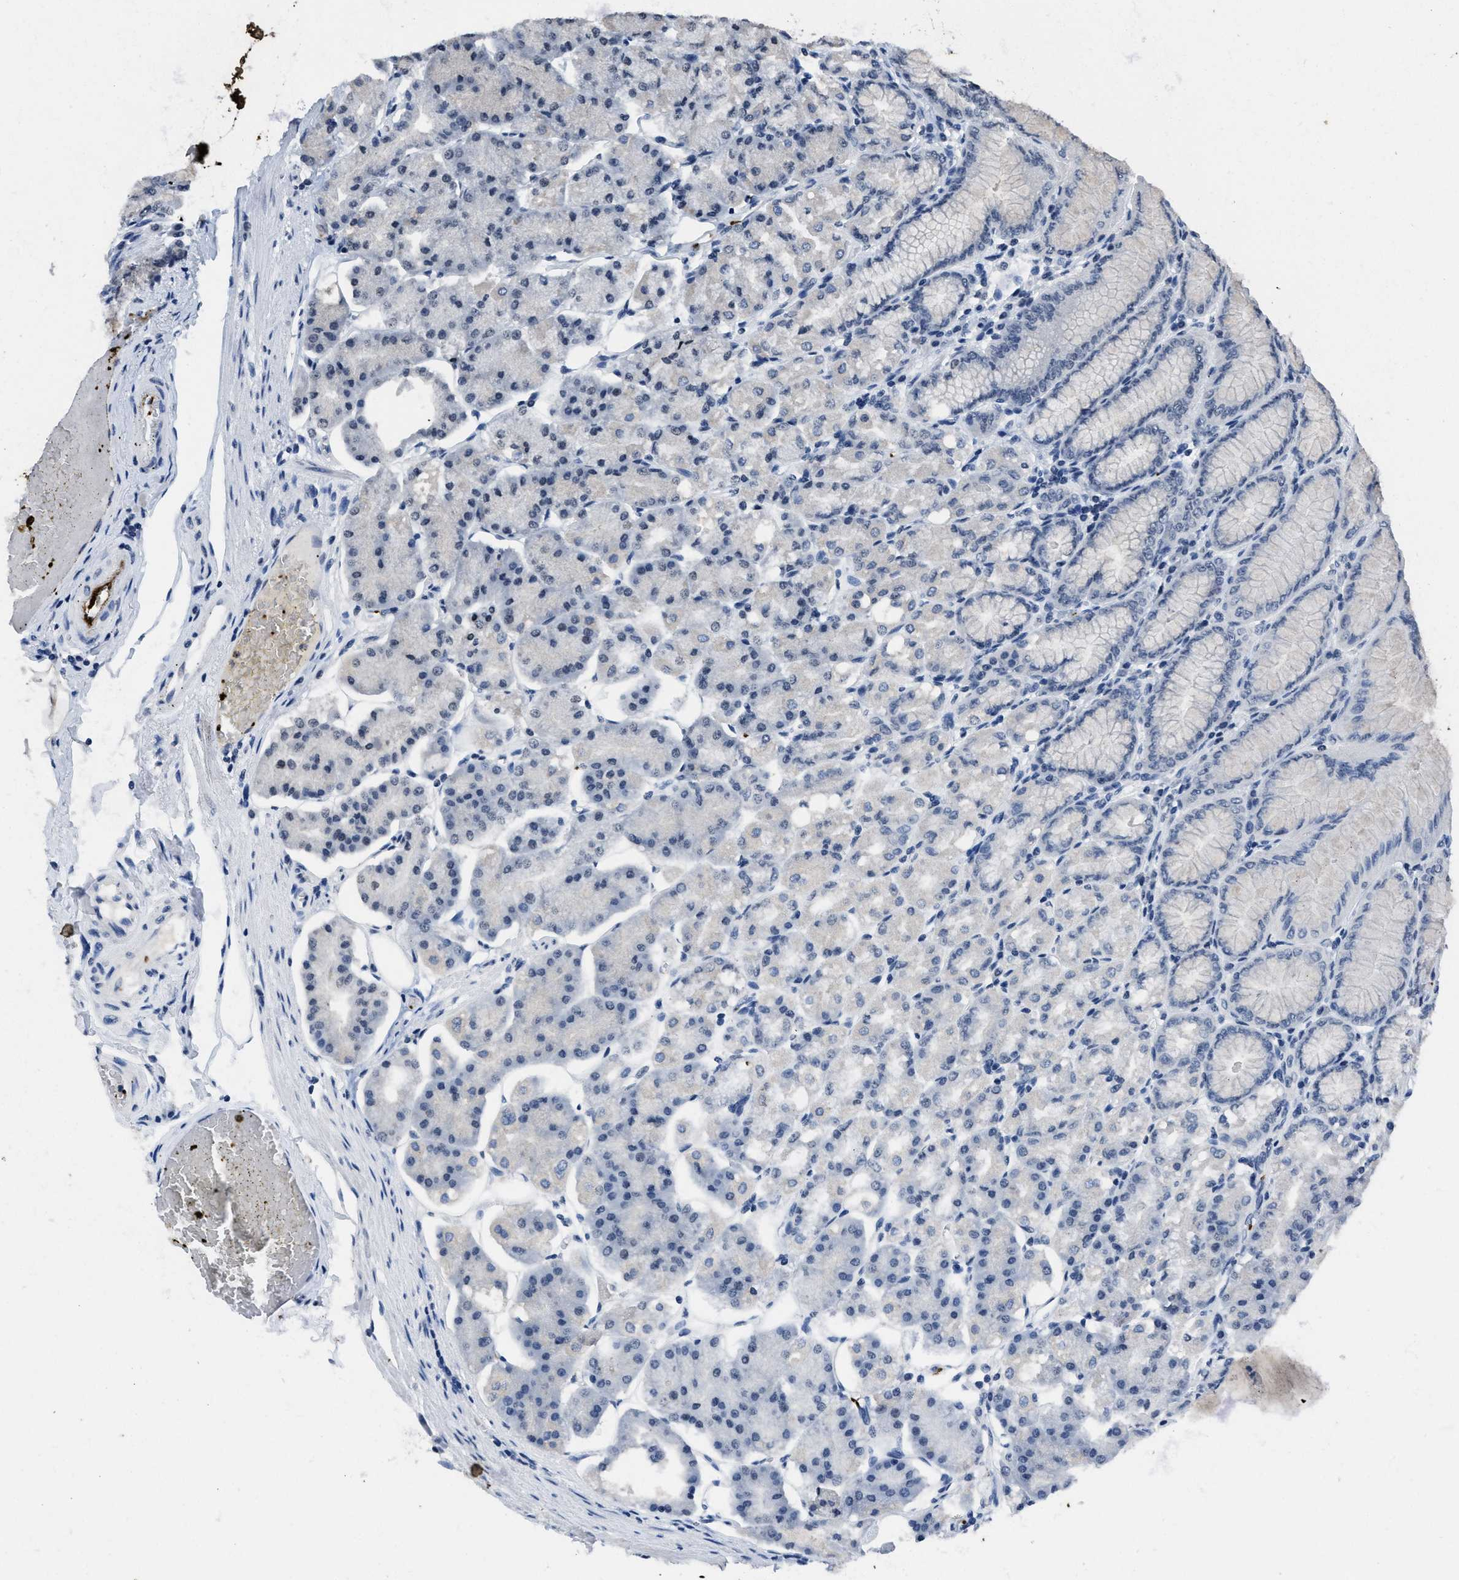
{"staining": {"intensity": "negative", "quantity": "none", "location": "none"}, "tissue": "stomach", "cell_type": "Glandular cells", "image_type": "normal", "snomed": [{"axis": "morphology", "description": "Normal tissue, NOS"}, {"axis": "topography", "description": "Stomach, lower"}], "caption": "Immunohistochemistry of unremarkable stomach reveals no expression in glandular cells. (DAB immunohistochemistry (IHC) visualized using brightfield microscopy, high magnification).", "gene": "ITGA2B", "patient": {"sex": "male", "age": 71}}